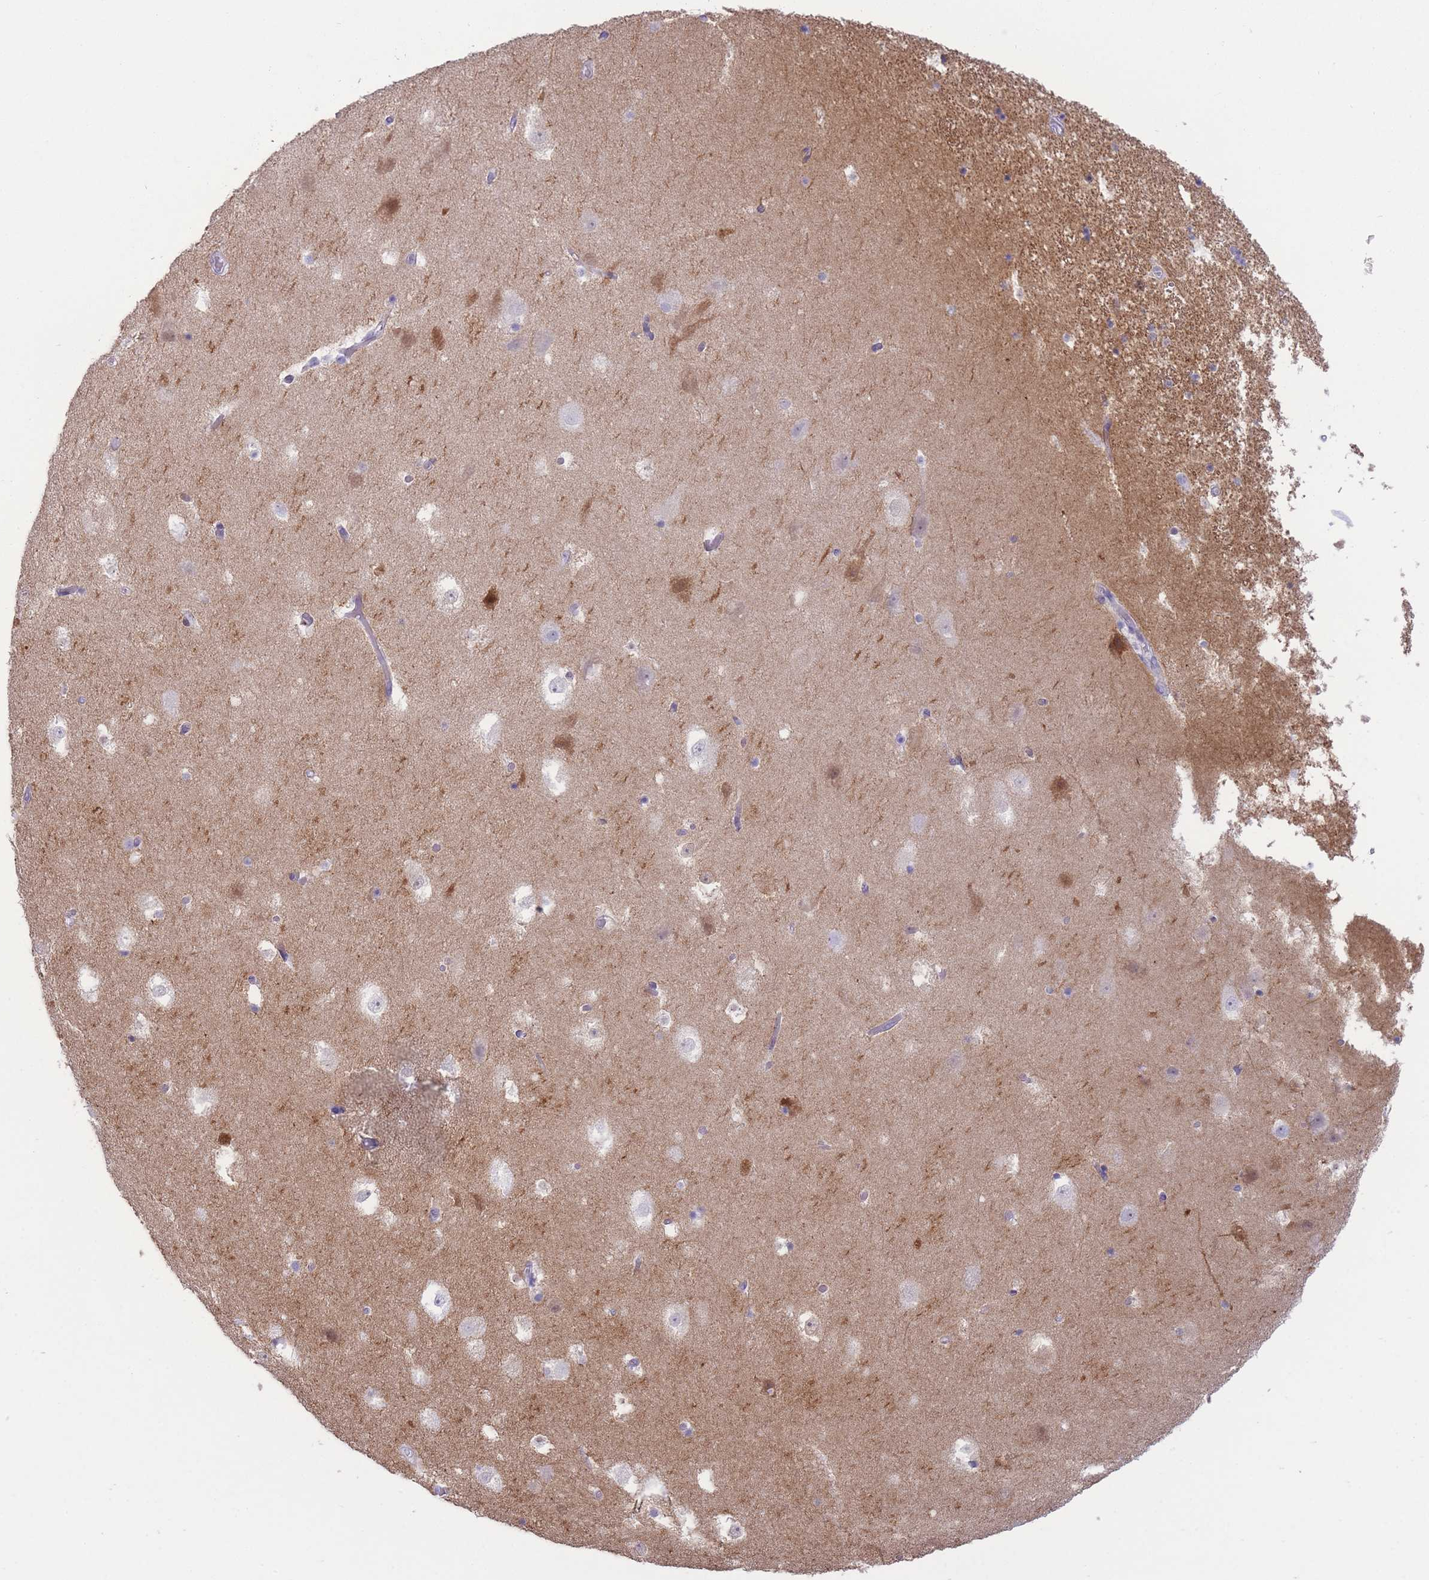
{"staining": {"intensity": "negative", "quantity": "none", "location": "none"}, "tissue": "hippocampus", "cell_type": "Glial cells", "image_type": "normal", "snomed": [{"axis": "morphology", "description": "Normal tissue, NOS"}, {"axis": "topography", "description": "Hippocampus"}], "caption": "An immunohistochemistry (IHC) micrograph of unremarkable hippocampus is shown. There is no staining in glial cells of hippocampus. Brightfield microscopy of immunohistochemistry (IHC) stained with DAB (brown) and hematoxylin (blue), captured at high magnification.", "gene": "UTP14A", "patient": {"sex": "female", "age": 52}}